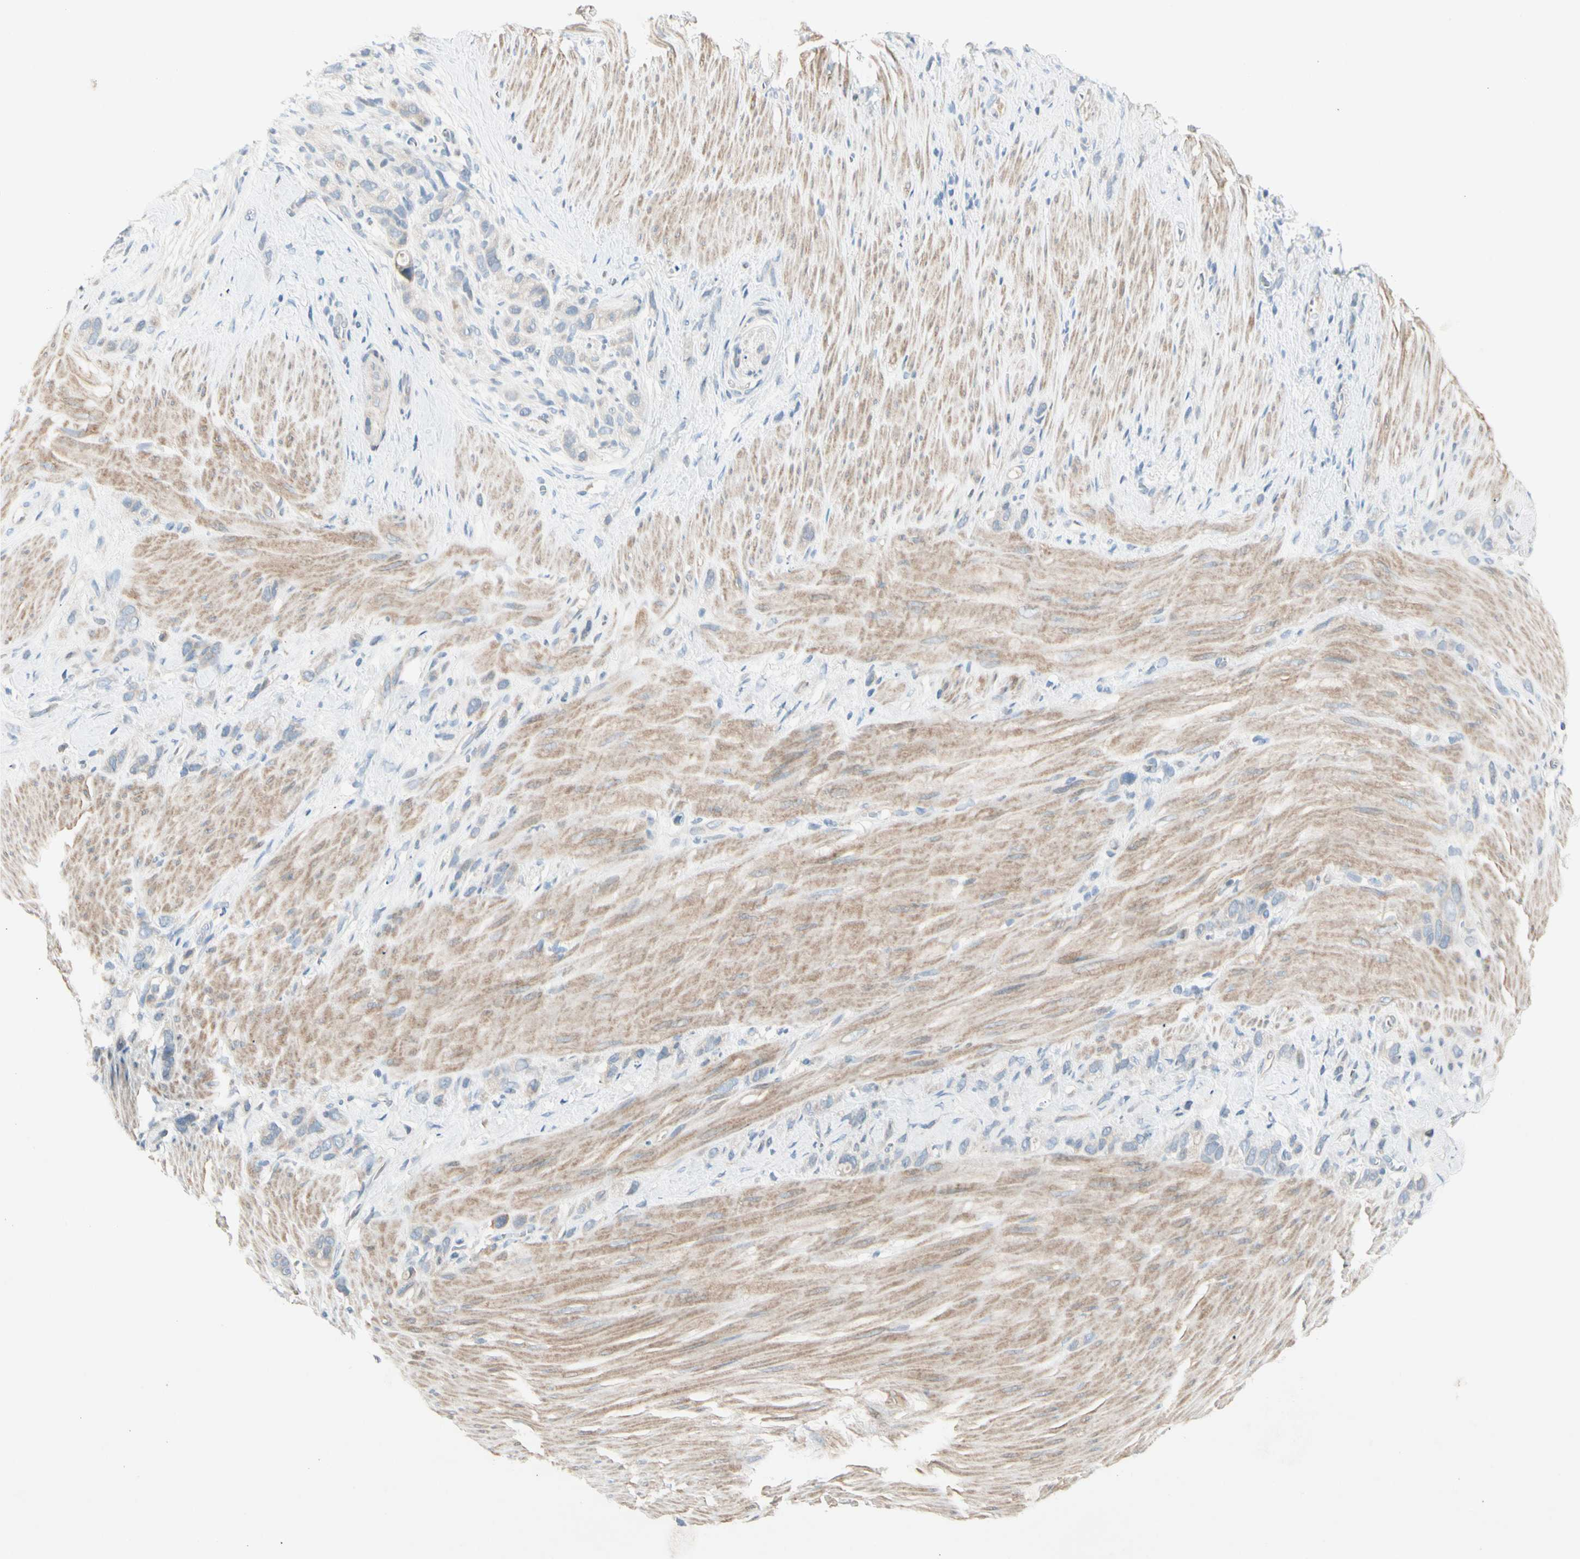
{"staining": {"intensity": "weak", "quantity": "<25%", "location": "cytoplasmic/membranous"}, "tissue": "stomach cancer", "cell_type": "Tumor cells", "image_type": "cancer", "snomed": [{"axis": "morphology", "description": "Normal tissue, NOS"}, {"axis": "morphology", "description": "Adenocarcinoma, NOS"}, {"axis": "morphology", "description": "Adenocarcinoma, High grade"}, {"axis": "topography", "description": "Stomach, upper"}, {"axis": "topography", "description": "Stomach"}], "caption": "Image shows no significant protein staining in tumor cells of stomach cancer (adenocarcinoma (high-grade)).", "gene": "CYP2E1", "patient": {"sex": "female", "age": 65}}